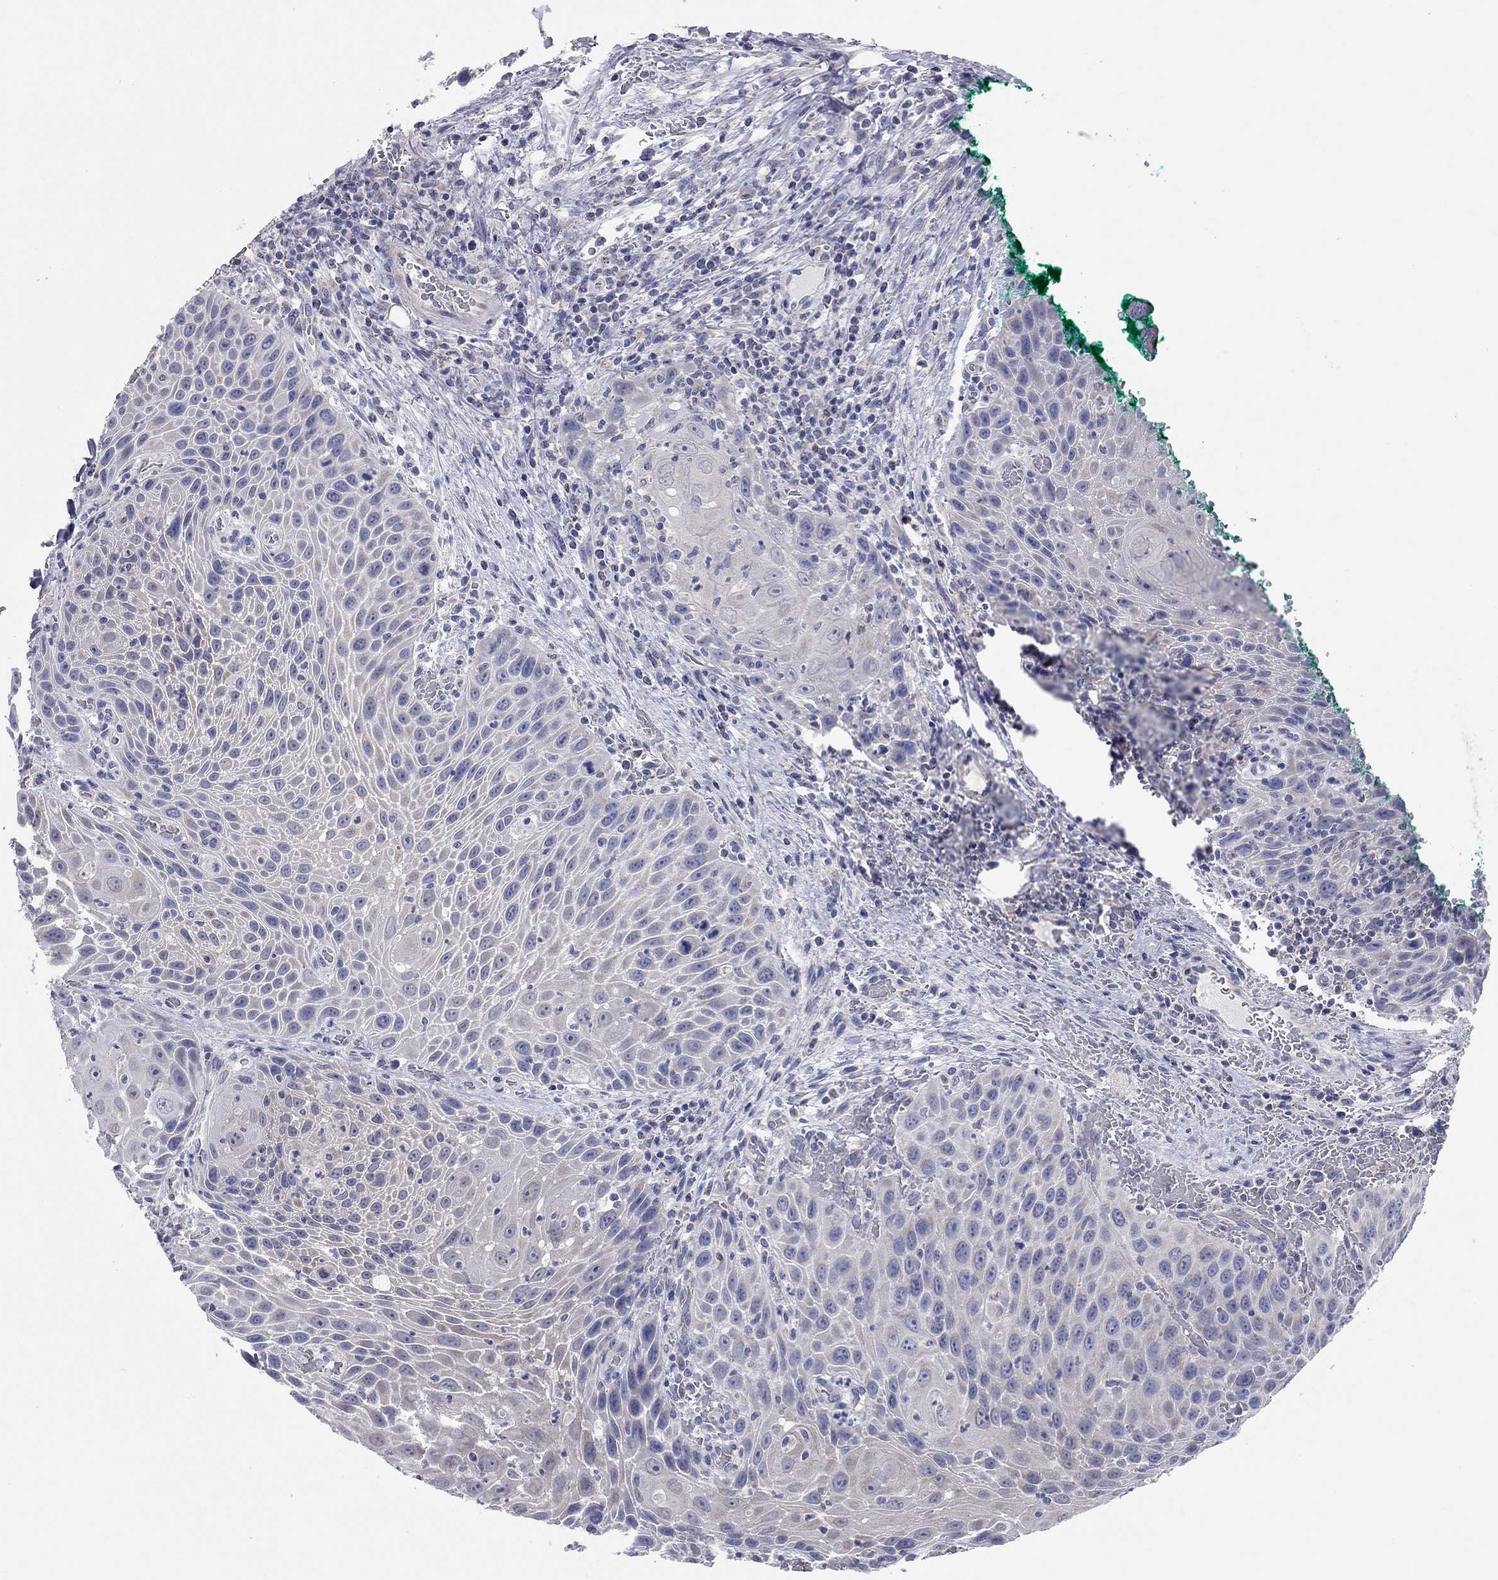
{"staining": {"intensity": "negative", "quantity": "none", "location": "none"}, "tissue": "head and neck cancer", "cell_type": "Tumor cells", "image_type": "cancer", "snomed": [{"axis": "morphology", "description": "Squamous cell carcinoma, NOS"}, {"axis": "topography", "description": "Head-Neck"}], "caption": "The IHC photomicrograph has no significant staining in tumor cells of head and neck cancer tissue.", "gene": "CFAP161", "patient": {"sex": "male", "age": 69}}